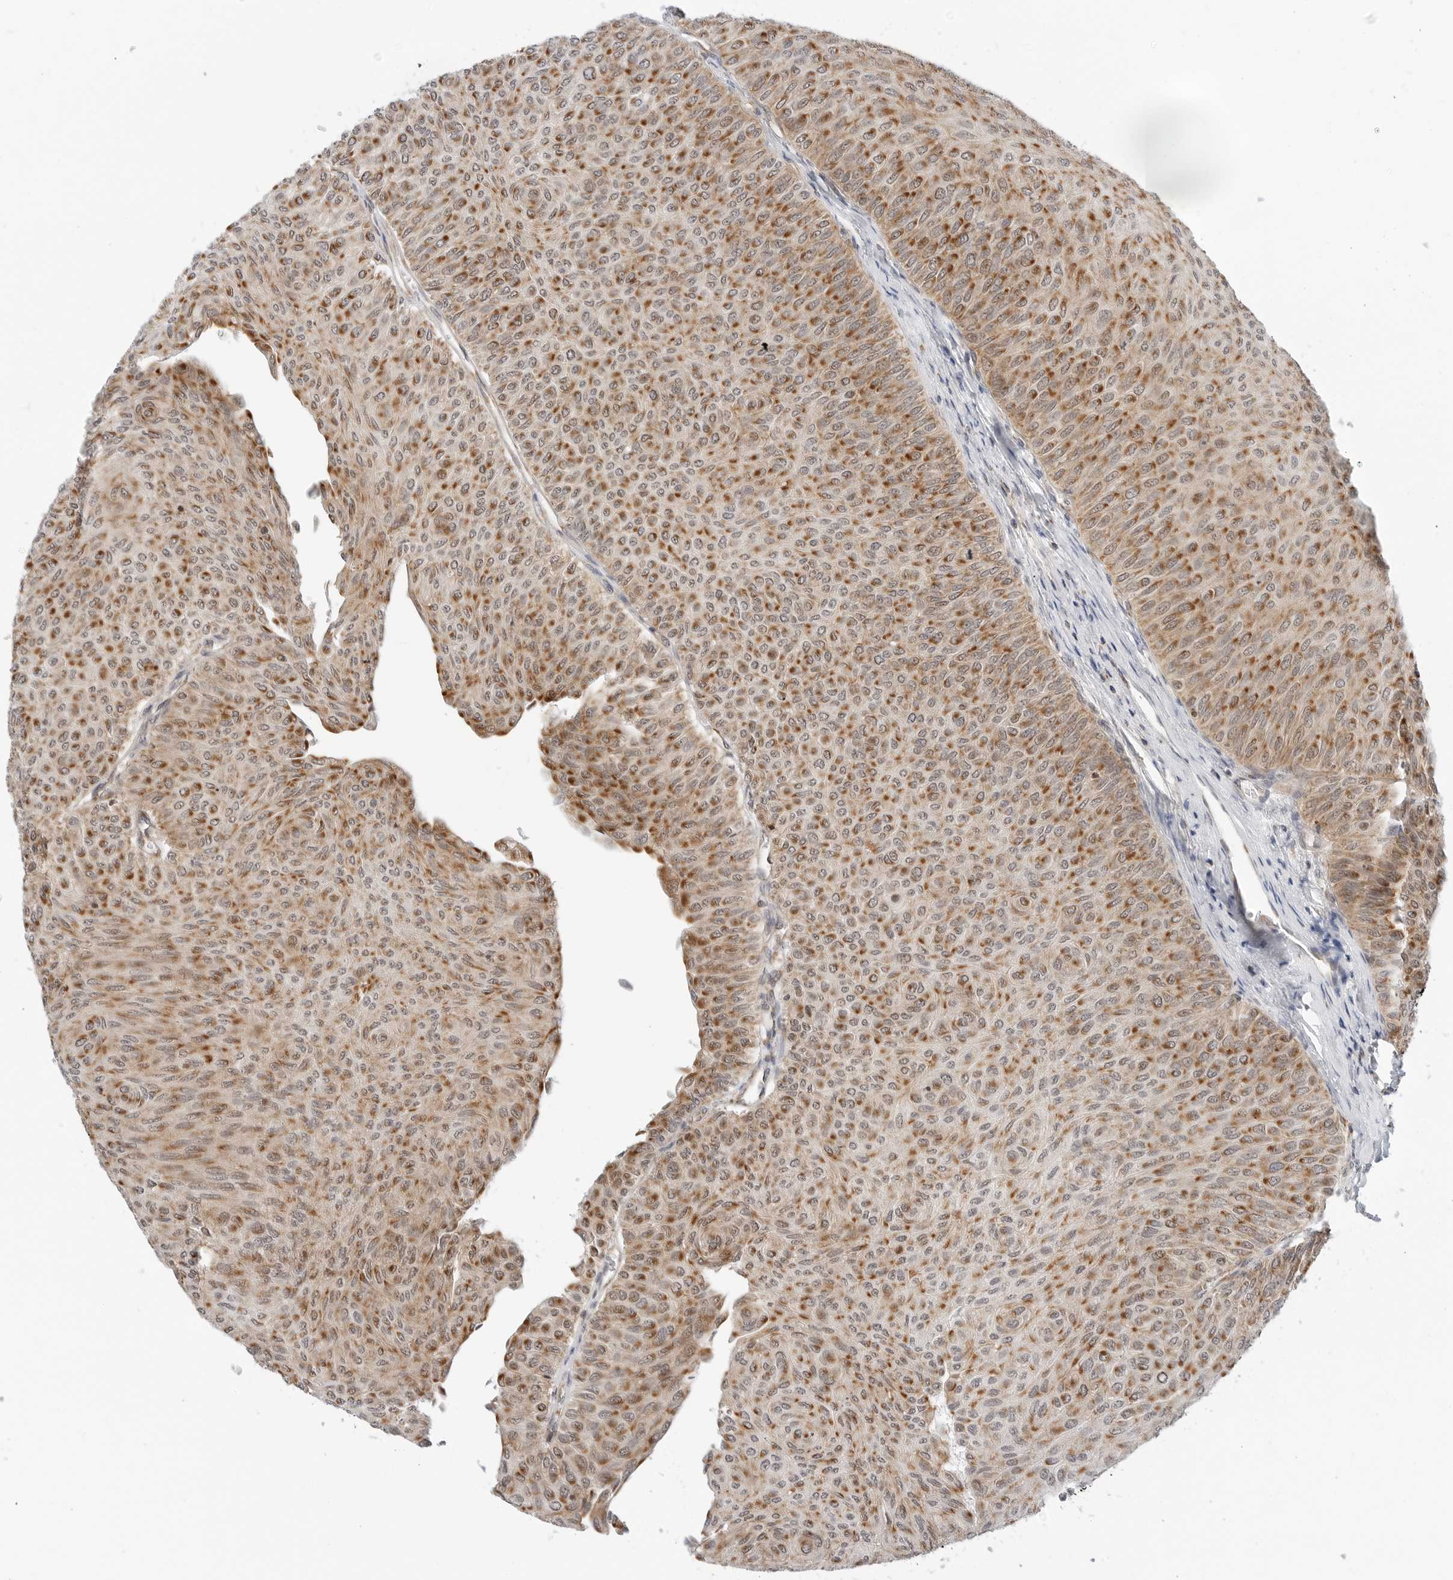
{"staining": {"intensity": "moderate", "quantity": ">75%", "location": "cytoplasmic/membranous"}, "tissue": "urothelial cancer", "cell_type": "Tumor cells", "image_type": "cancer", "snomed": [{"axis": "morphology", "description": "Urothelial carcinoma, Low grade"}, {"axis": "topography", "description": "Urinary bladder"}], "caption": "The image reveals immunohistochemical staining of urothelial carcinoma (low-grade). There is moderate cytoplasmic/membranous expression is seen in about >75% of tumor cells.", "gene": "POLR3GL", "patient": {"sex": "male", "age": 78}}